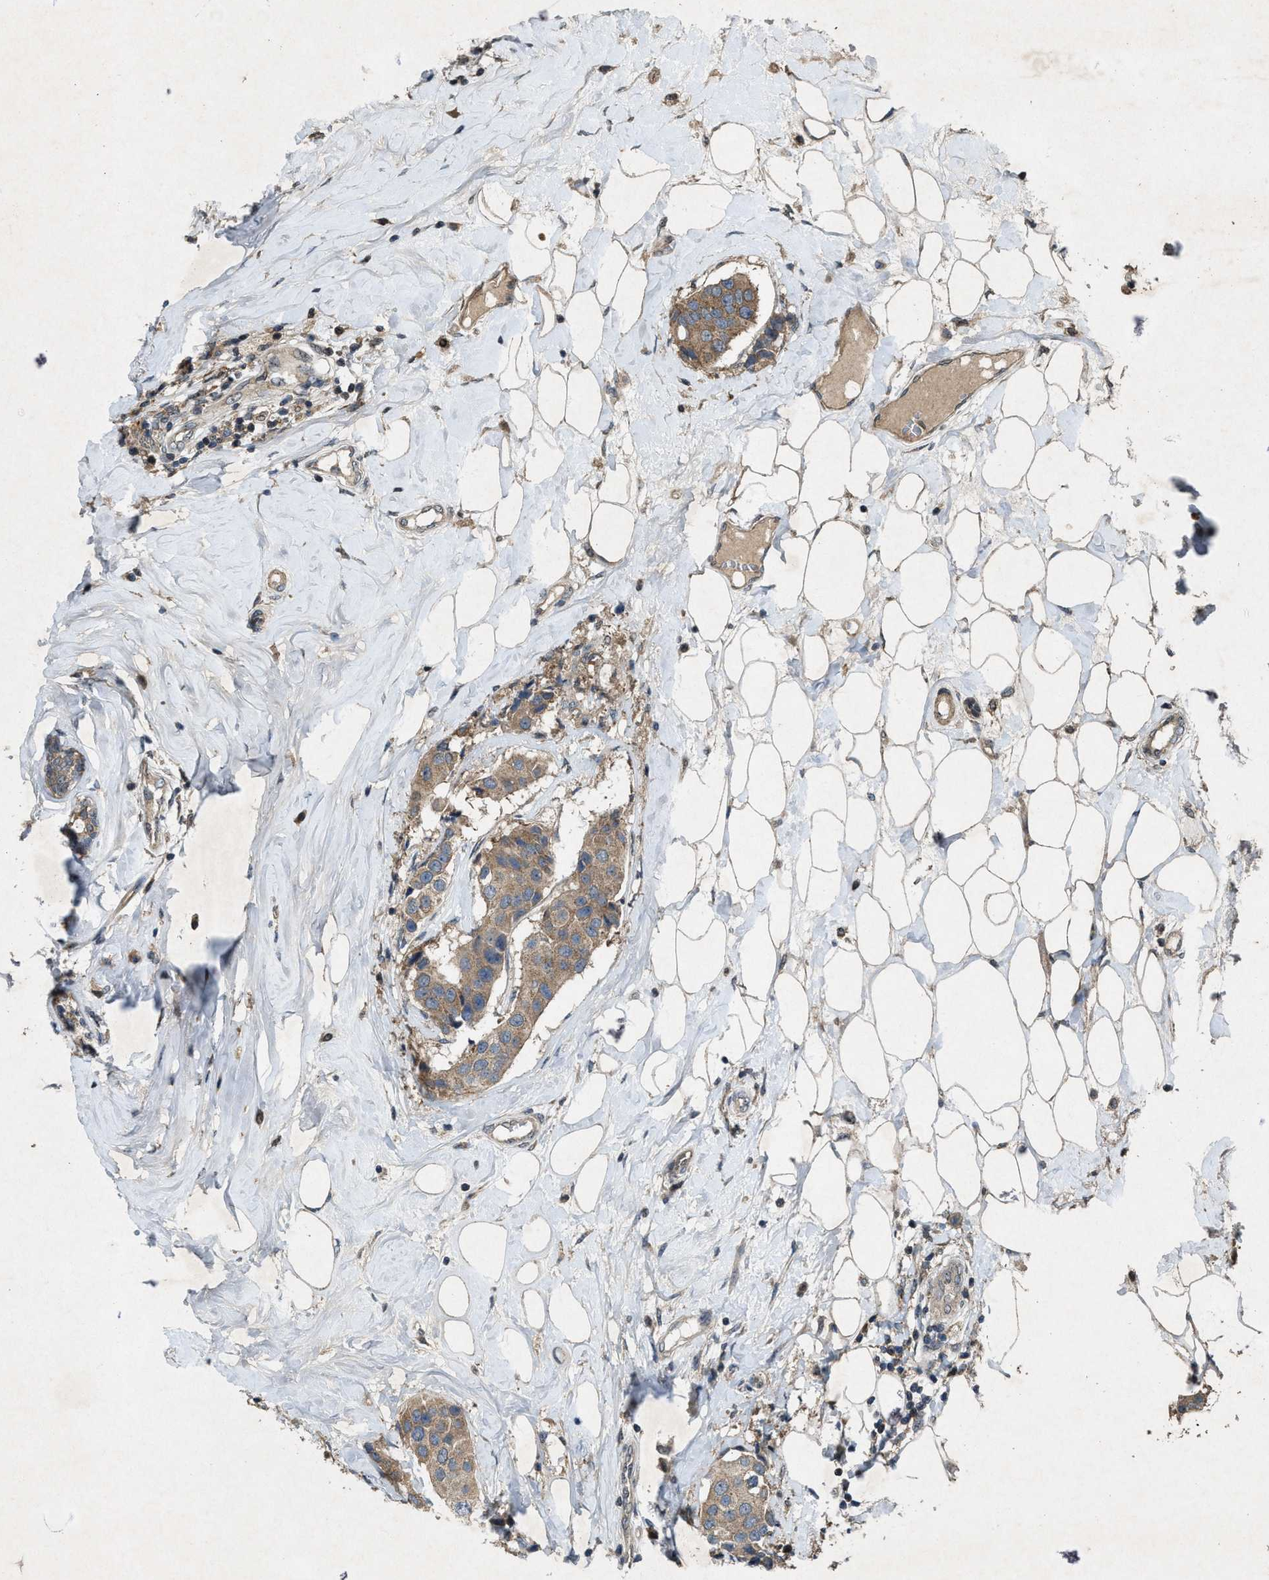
{"staining": {"intensity": "moderate", "quantity": ">75%", "location": "cytoplasmic/membranous"}, "tissue": "breast cancer", "cell_type": "Tumor cells", "image_type": "cancer", "snomed": [{"axis": "morphology", "description": "Normal tissue, NOS"}, {"axis": "morphology", "description": "Duct carcinoma"}, {"axis": "topography", "description": "Breast"}], "caption": "Moderate cytoplasmic/membranous protein staining is identified in about >75% of tumor cells in breast cancer (infiltrating ductal carcinoma).", "gene": "PDP2", "patient": {"sex": "female", "age": 39}}